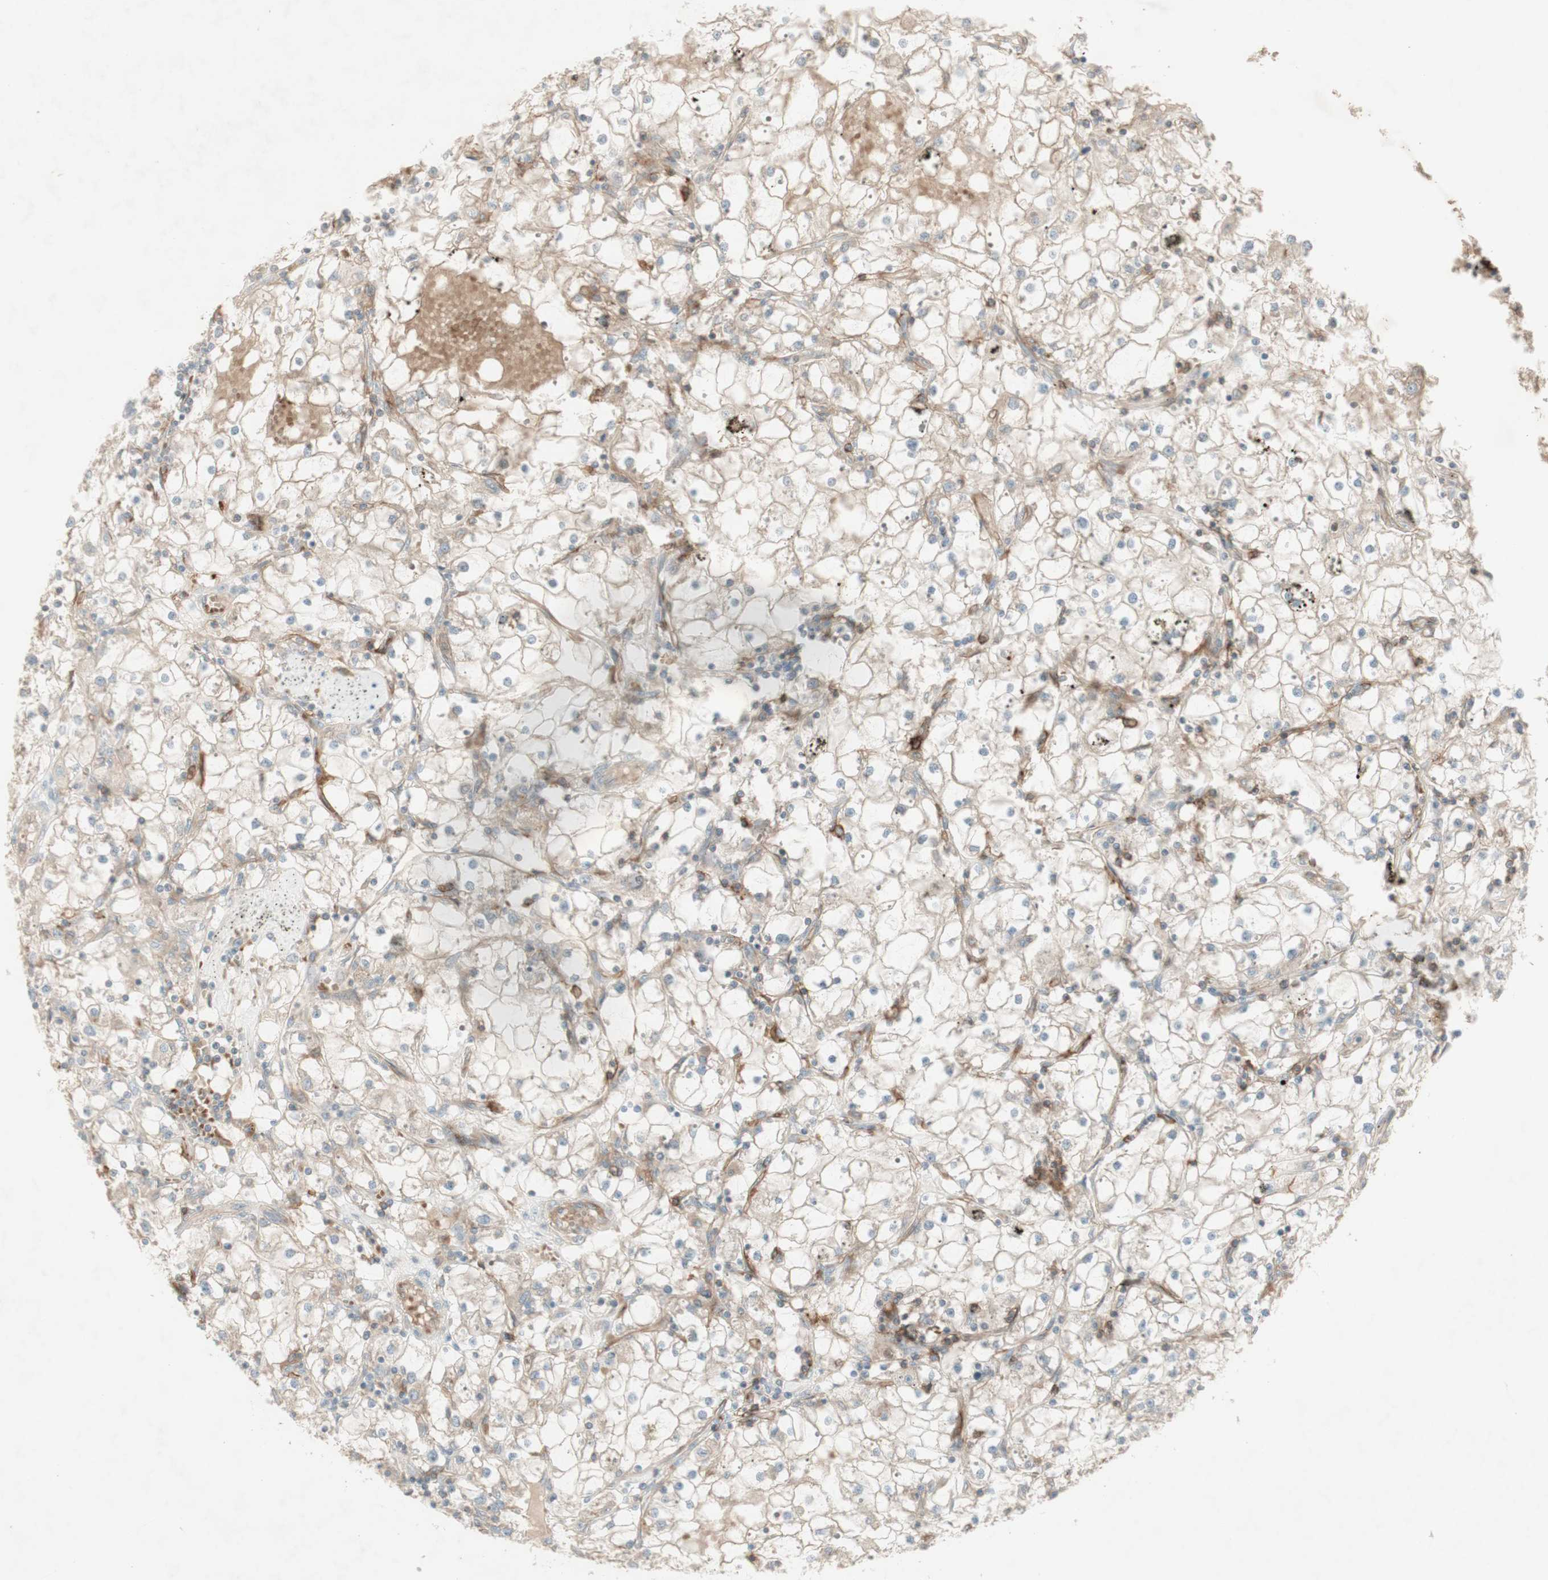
{"staining": {"intensity": "weak", "quantity": ">75%", "location": "cytoplasmic/membranous"}, "tissue": "renal cancer", "cell_type": "Tumor cells", "image_type": "cancer", "snomed": [{"axis": "morphology", "description": "Adenocarcinoma, NOS"}, {"axis": "topography", "description": "Kidney"}], "caption": "Brown immunohistochemical staining in human renal adenocarcinoma demonstrates weak cytoplasmic/membranous positivity in approximately >75% of tumor cells.", "gene": "PTGER4", "patient": {"sex": "male", "age": 56}}